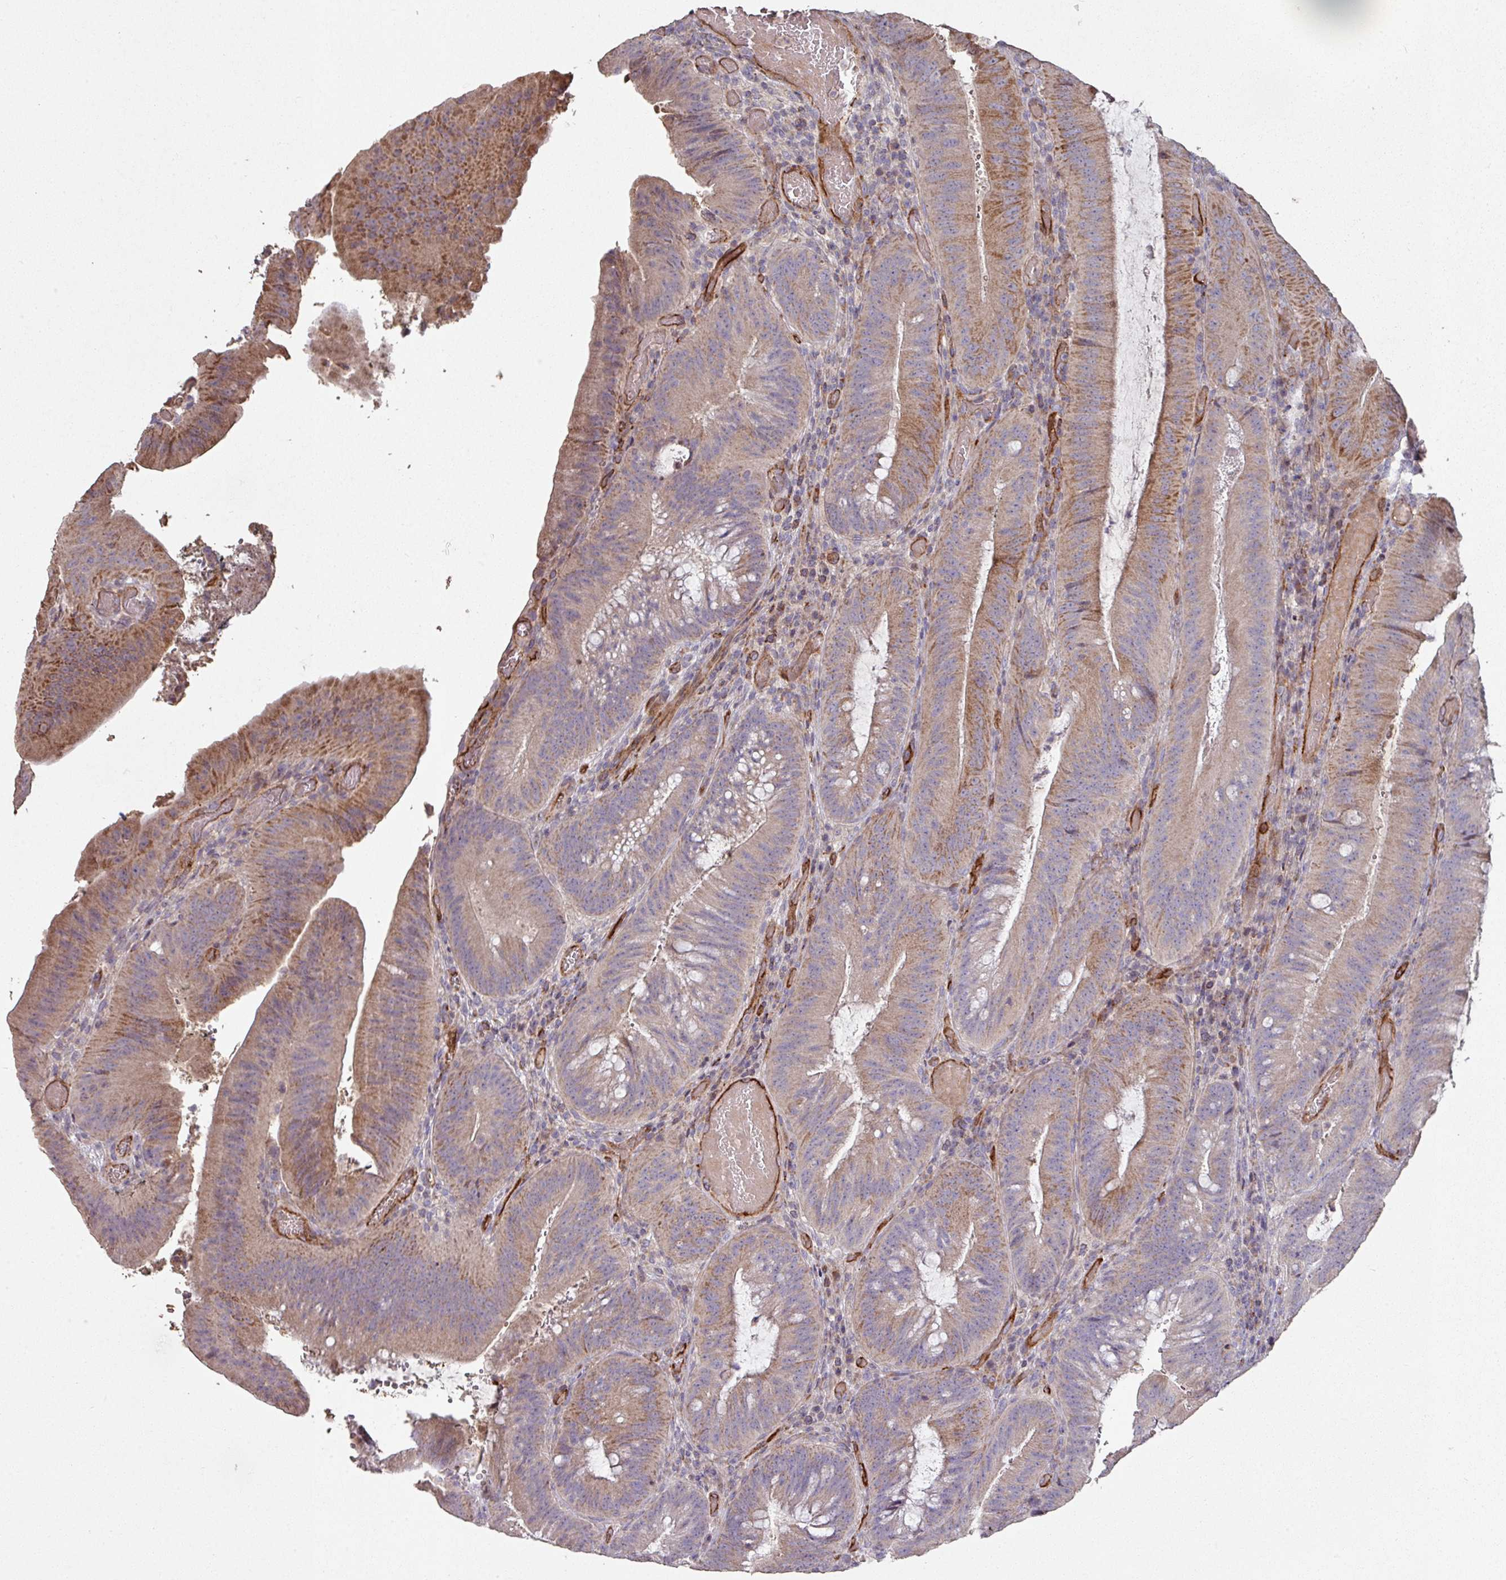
{"staining": {"intensity": "moderate", "quantity": ">75%", "location": "cytoplasmic/membranous"}, "tissue": "colorectal cancer", "cell_type": "Tumor cells", "image_type": "cancer", "snomed": [{"axis": "morphology", "description": "Adenocarcinoma, NOS"}, {"axis": "topography", "description": "Colon"}], "caption": "A medium amount of moderate cytoplasmic/membranous expression is seen in approximately >75% of tumor cells in colorectal adenocarcinoma tissue.", "gene": "RPL23A", "patient": {"sex": "female", "age": 43}}